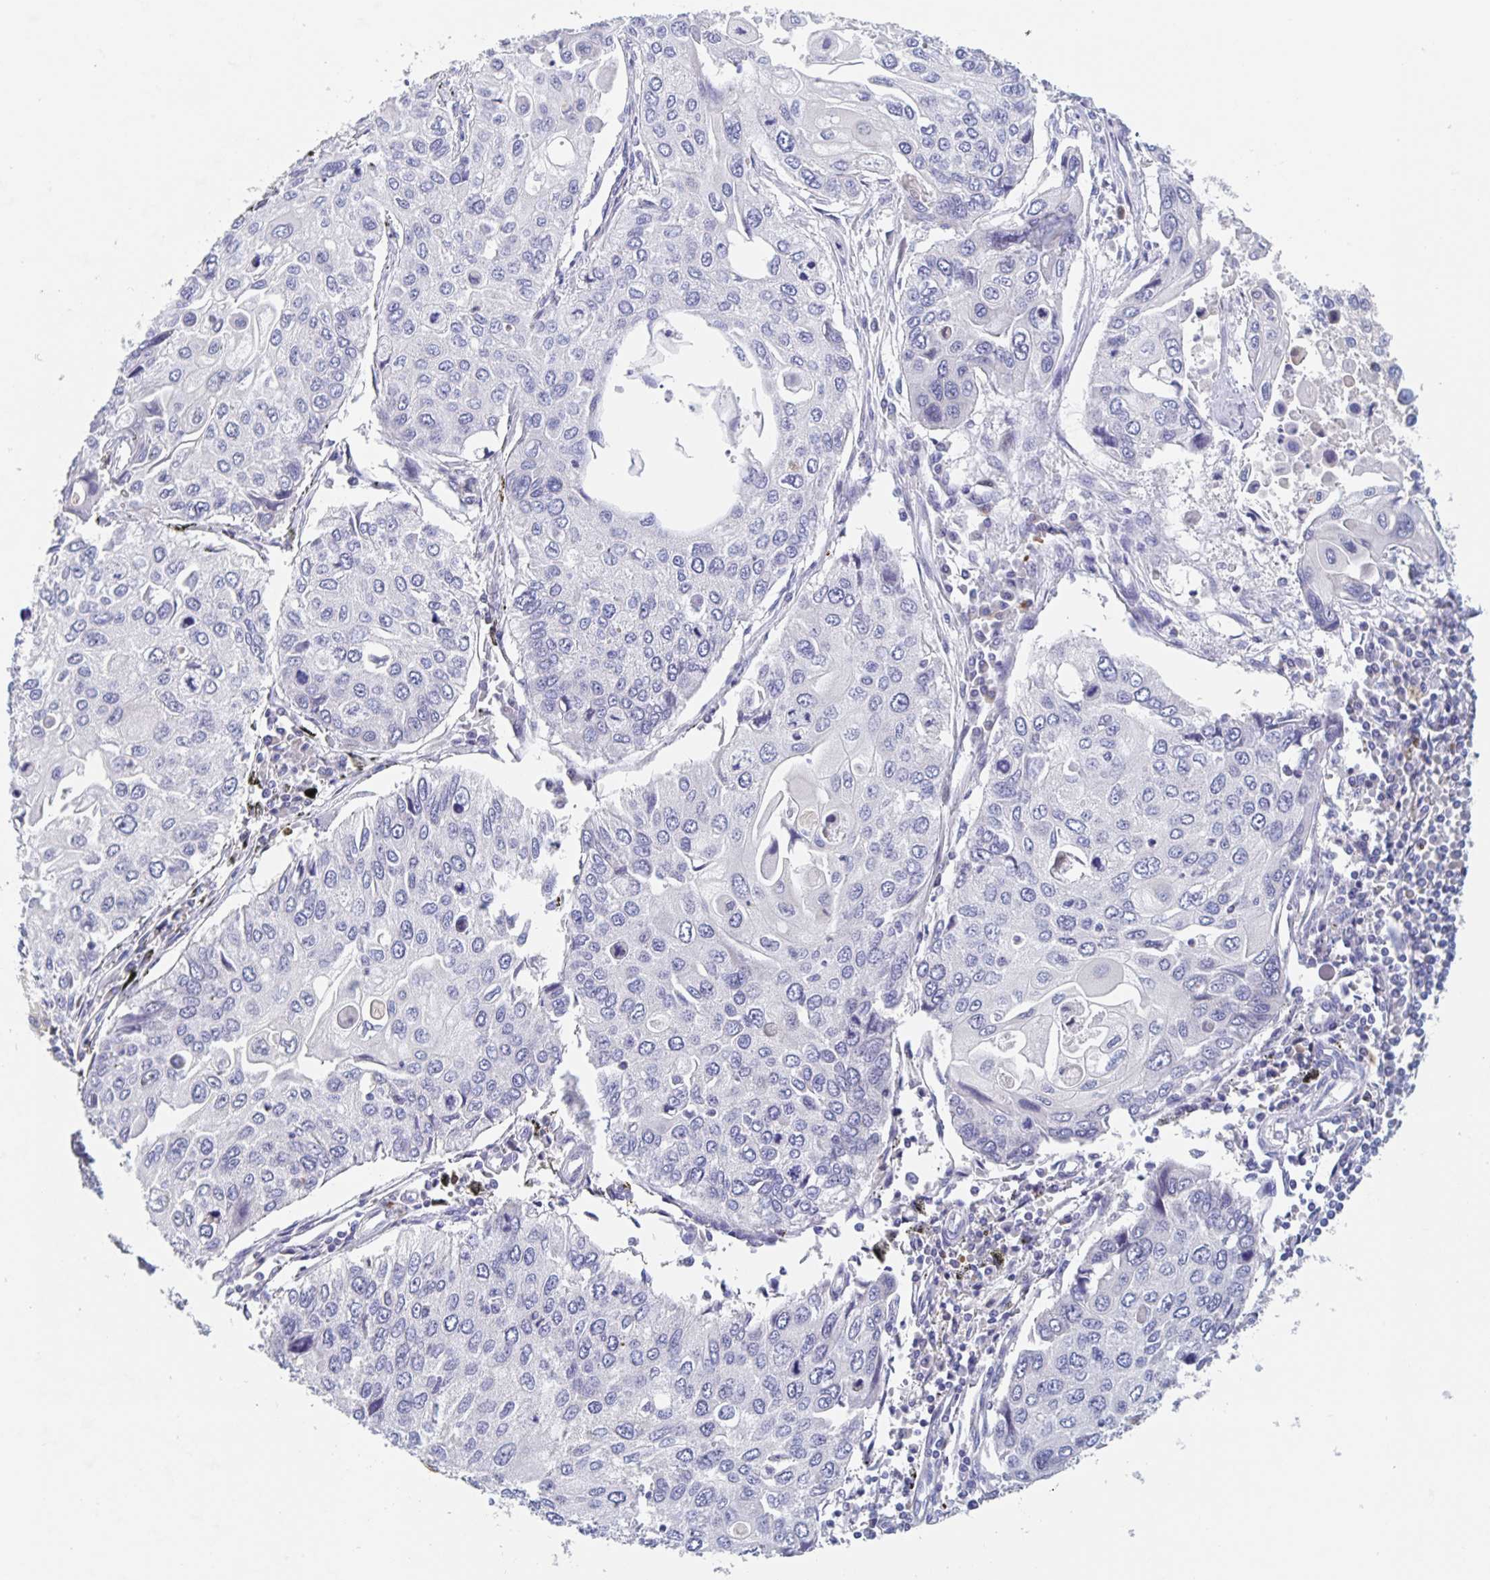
{"staining": {"intensity": "negative", "quantity": "none", "location": "none"}, "tissue": "lung cancer", "cell_type": "Tumor cells", "image_type": "cancer", "snomed": [{"axis": "morphology", "description": "Squamous cell carcinoma, NOS"}, {"axis": "morphology", "description": "Squamous cell carcinoma, metastatic, NOS"}, {"axis": "topography", "description": "Lung"}], "caption": "Immunohistochemistry (IHC) of metastatic squamous cell carcinoma (lung) demonstrates no staining in tumor cells.", "gene": "CDC42BPG", "patient": {"sex": "male", "age": 63}}